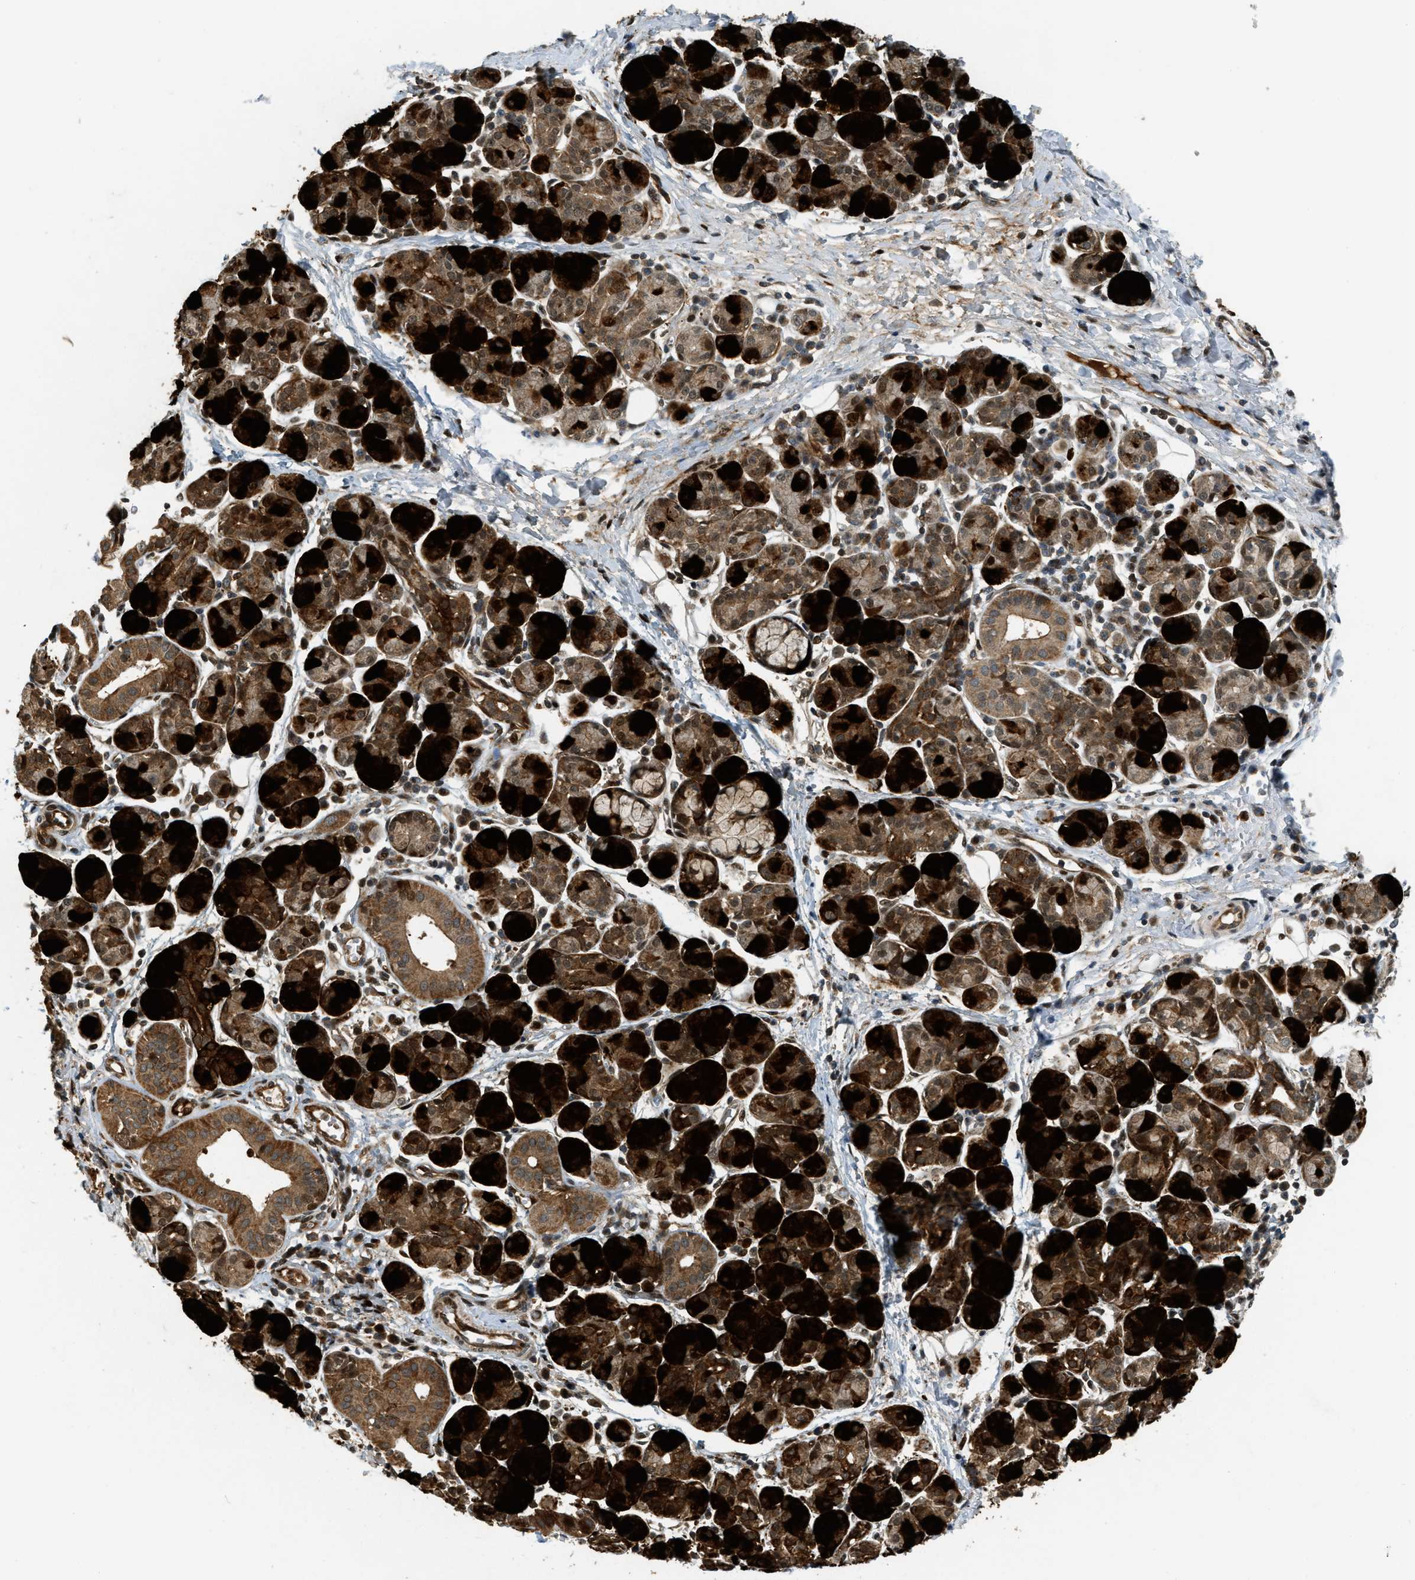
{"staining": {"intensity": "strong", "quantity": ">75%", "location": "cytoplasmic/membranous"}, "tissue": "salivary gland", "cell_type": "Glandular cells", "image_type": "normal", "snomed": [{"axis": "morphology", "description": "Normal tissue, NOS"}, {"axis": "morphology", "description": "Inflammation, NOS"}, {"axis": "topography", "description": "Lymph node"}, {"axis": "topography", "description": "Salivary gland"}], "caption": "The immunohistochemical stain labels strong cytoplasmic/membranous positivity in glandular cells of normal salivary gland. The staining is performed using DAB (3,3'-diaminobenzidine) brown chromogen to label protein expression. The nuclei are counter-stained blue using hematoxylin.", "gene": "TRAPPC14", "patient": {"sex": "male", "age": 3}}